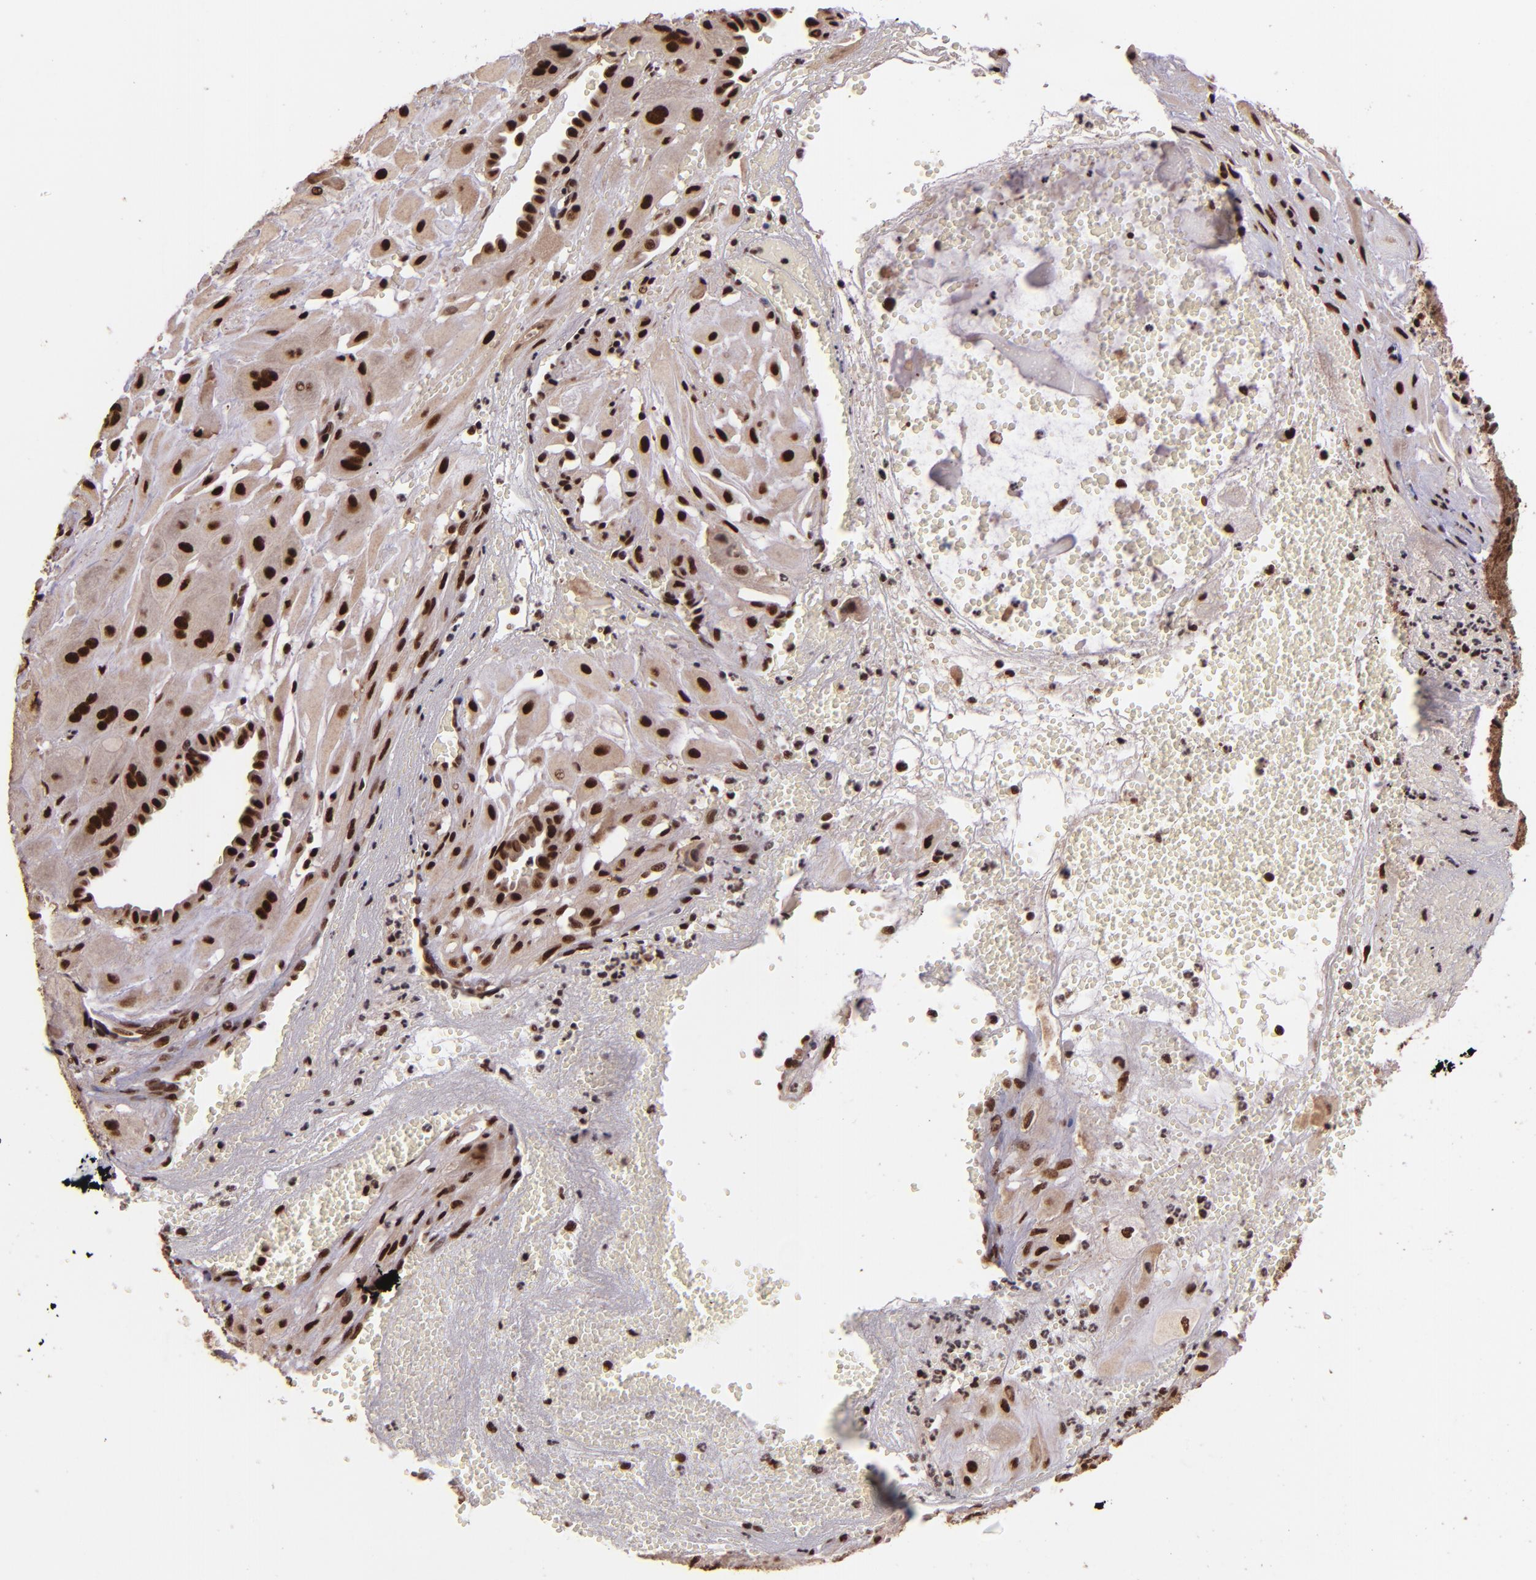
{"staining": {"intensity": "strong", "quantity": ">75%", "location": "nuclear"}, "tissue": "cervical cancer", "cell_type": "Tumor cells", "image_type": "cancer", "snomed": [{"axis": "morphology", "description": "Squamous cell carcinoma, NOS"}, {"axis": "topography", "description": "Cervix"}], "caption": "Cervical cancer stained with a protein marker reveals strong staining in tumor cells.", "gene": "PQBP1", "patient": {"sex": "female", "age": 34}}